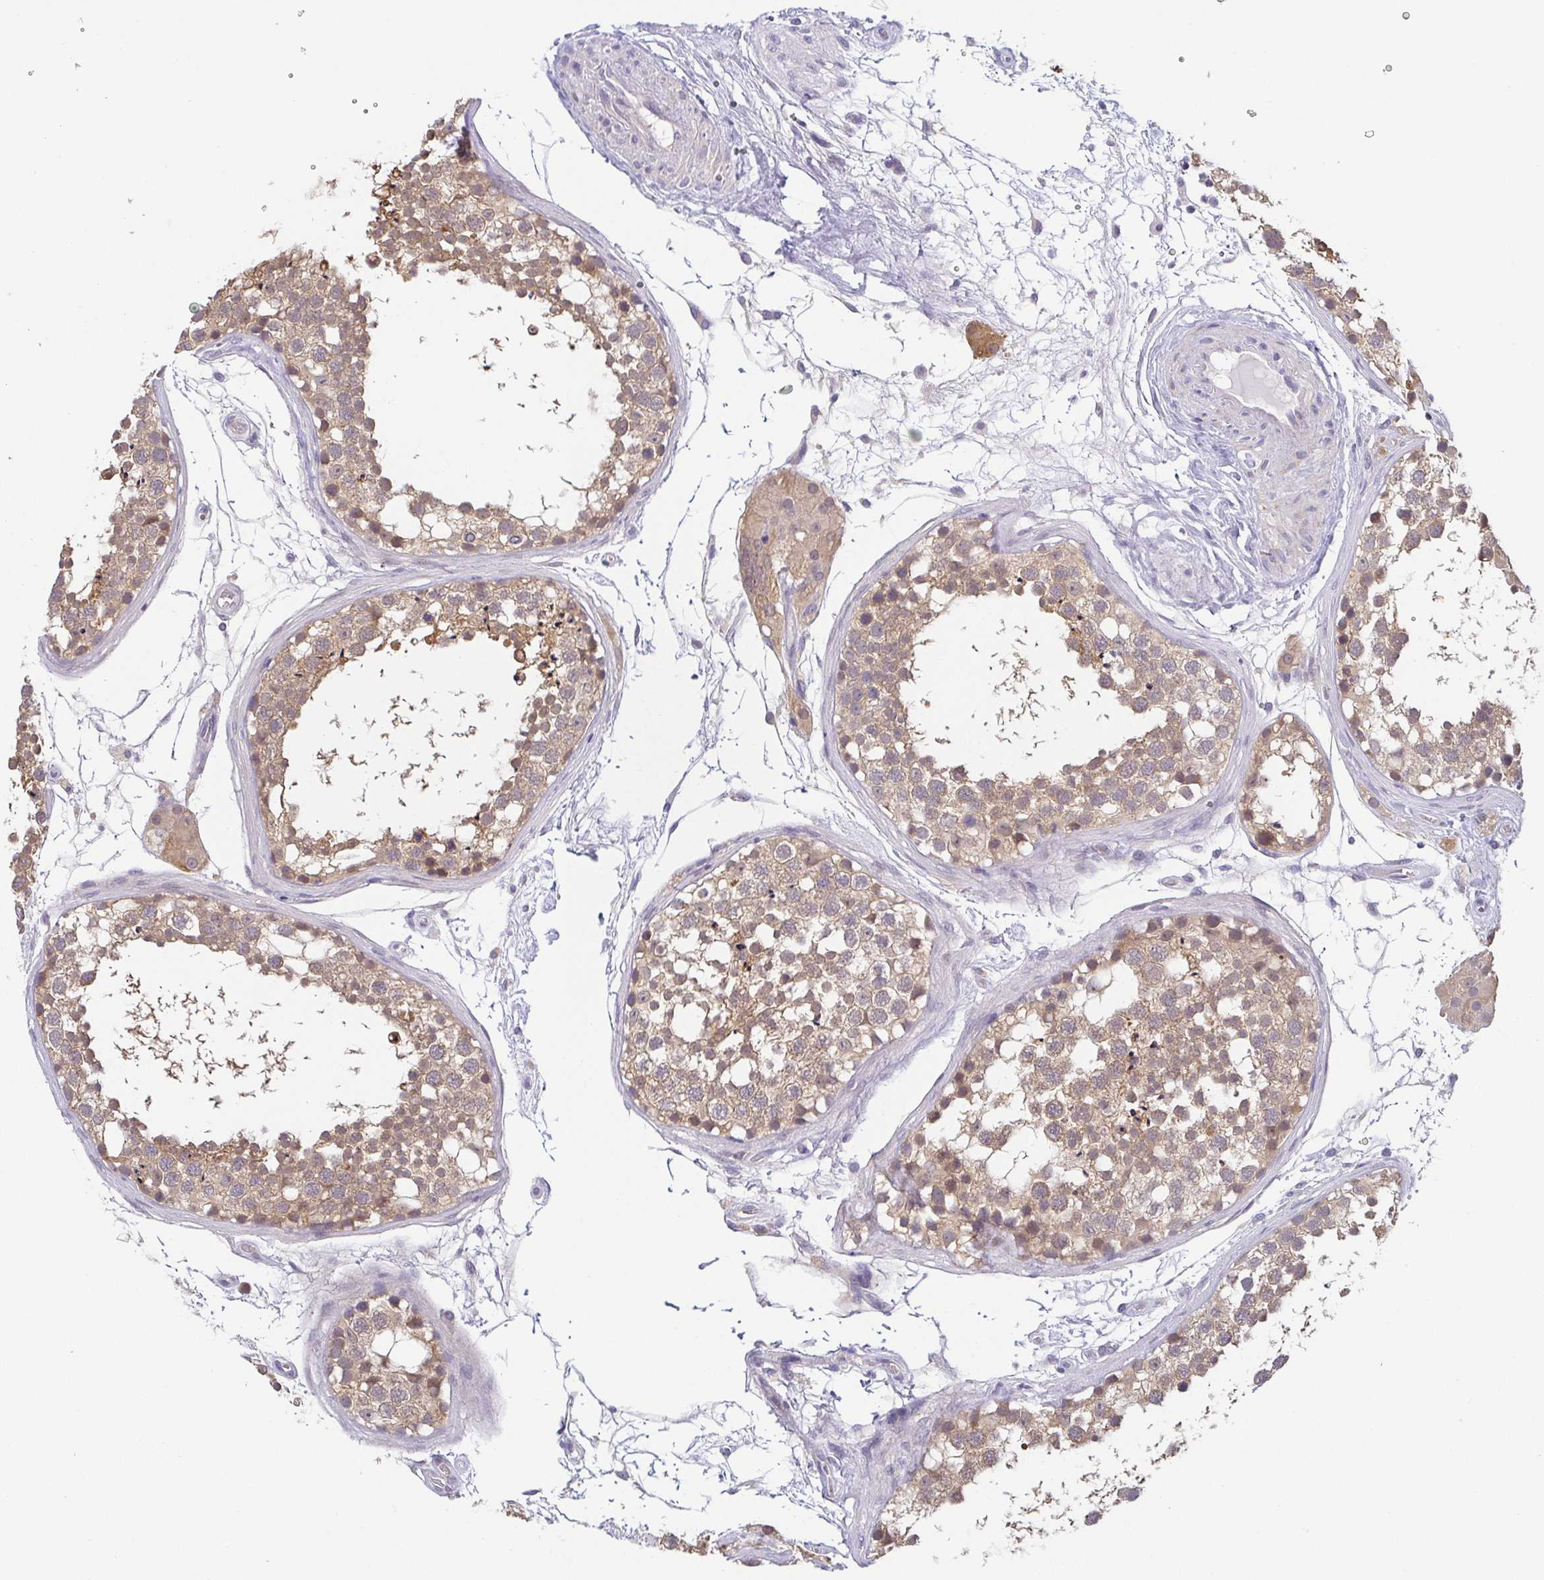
{"staining": {"intensity": "moderate", "quantity": ">75%", "location": "cytoplasmic/membranous"}, "tissue": "testis", "cell_type": "Cells in seminiferous ducts", "image_type": "normal", "snomed": [{"axis": "morphology", "description": "Normal tissue, NOS"}, {"axis": "morphology", "description": "Seminoma, NOS"}, {"axis": "topography", "description": "Testis"}], "caption": "This photomicrograph demonstrates IHC staining of normal testis, with medium moderate cytoplasmic/membranous positivity in approximately >75% of cells in seminiferous ducts.", "gene": "BCL2L1", "patient": {"sex": "male", "age": 65}}